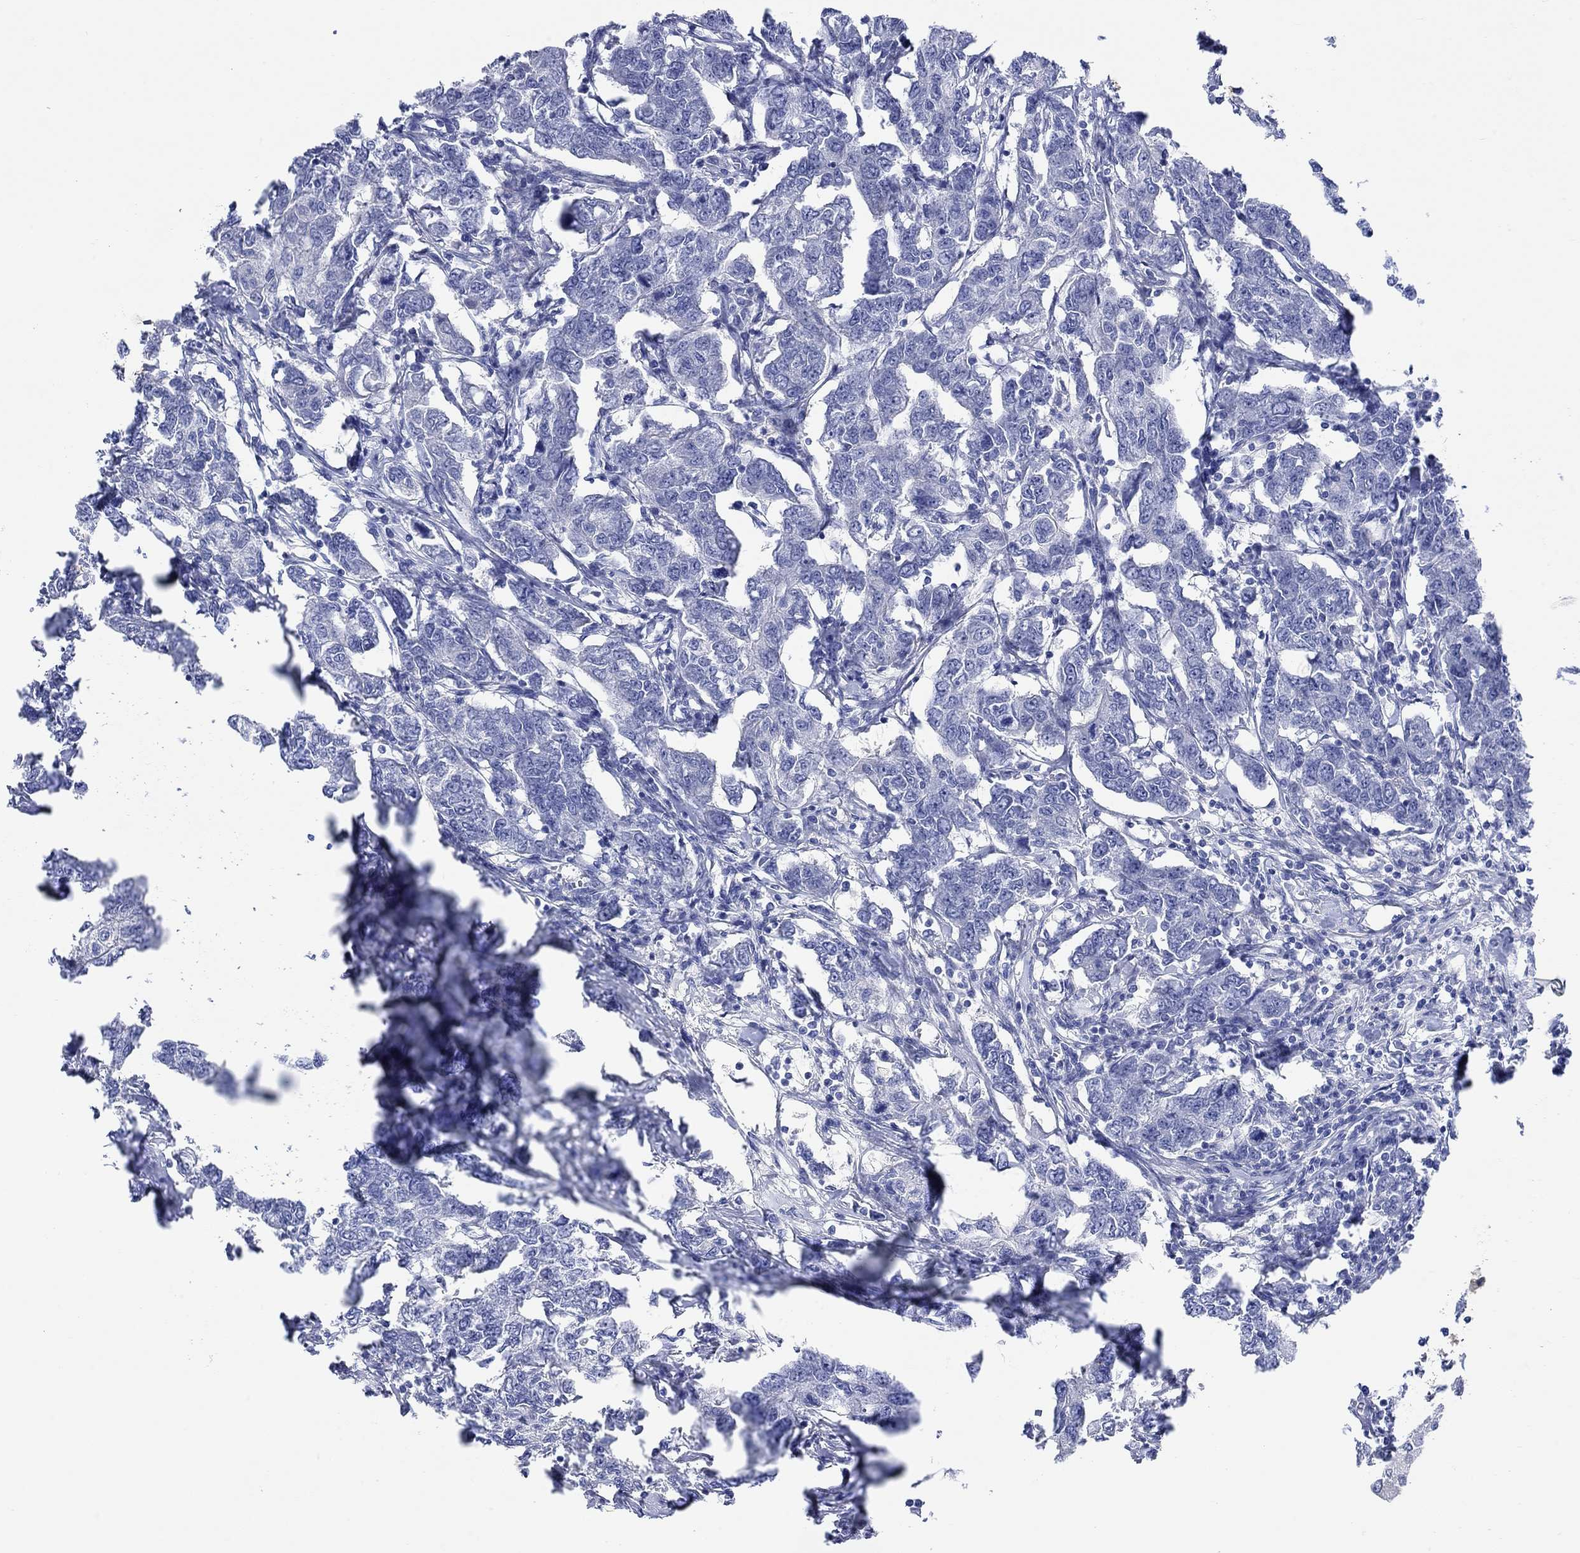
{"staining": {"intensity": "negative", "quantity": "none", "location": "none"}, "tissue": "breast cancer", "cell_type": "Tumor cells", "image_type": "cancer", "snomed": [{"axis": "morphology", "description": "Duct carcinoma"}, {"axis": "topography", "description": "Breast"}], "caption": "DAB immunohistochemical staining of invasive ductal carcinoma (breast) displays no significant staining in tumor cells. The staining is performed using DAB (3,3'-diaminobenzidine) brown chromogen with nuclei counter-stained in using hematoxylin.", "gene": "KRT222", "patient": {"sex": "female", "age": 88}}